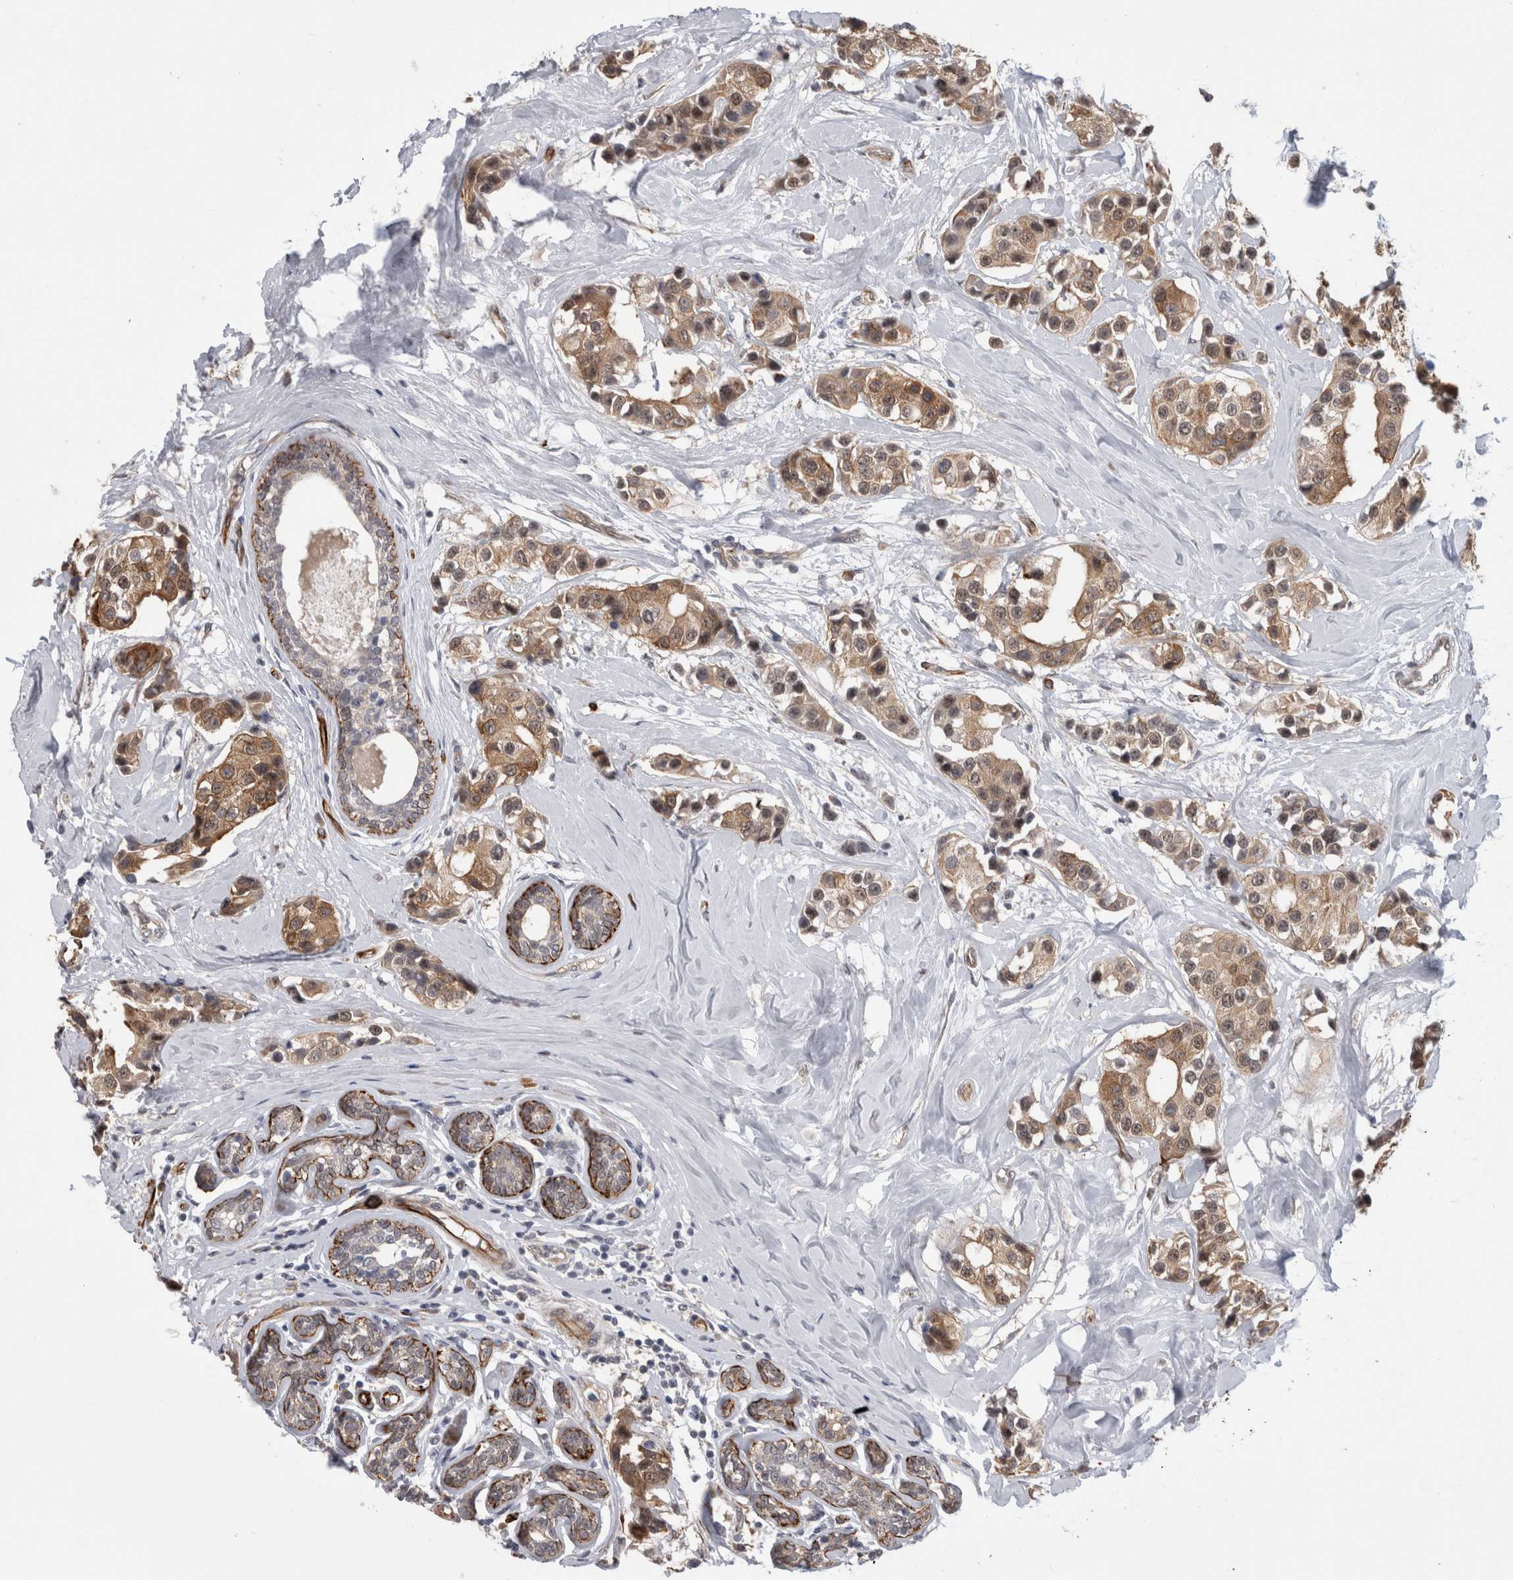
{"staining": {"intensity": "moderate", "quantity": ">75%", "location": "cytoplasmic/membranous"}, "tissue": "breast cancer", "cell_type": "Tumor cells", "image_type": "cancer", "snomed": [{"axis": "morphology", "description": "Normal tissue, NOS"}, {"axis": "morphology", "description": "Duct carcinoma"}, {"axis": "topography", "description": "Breast"}], "caption": "Tumor cells exhibit medium levels of moderate cytoplasmic/membranous staining in approximately >75% of cells in breast cancer (infiltrating ductal carcinoma).", "gene": "FAM83H", "patient": {"sex": "female", "age": 39}}